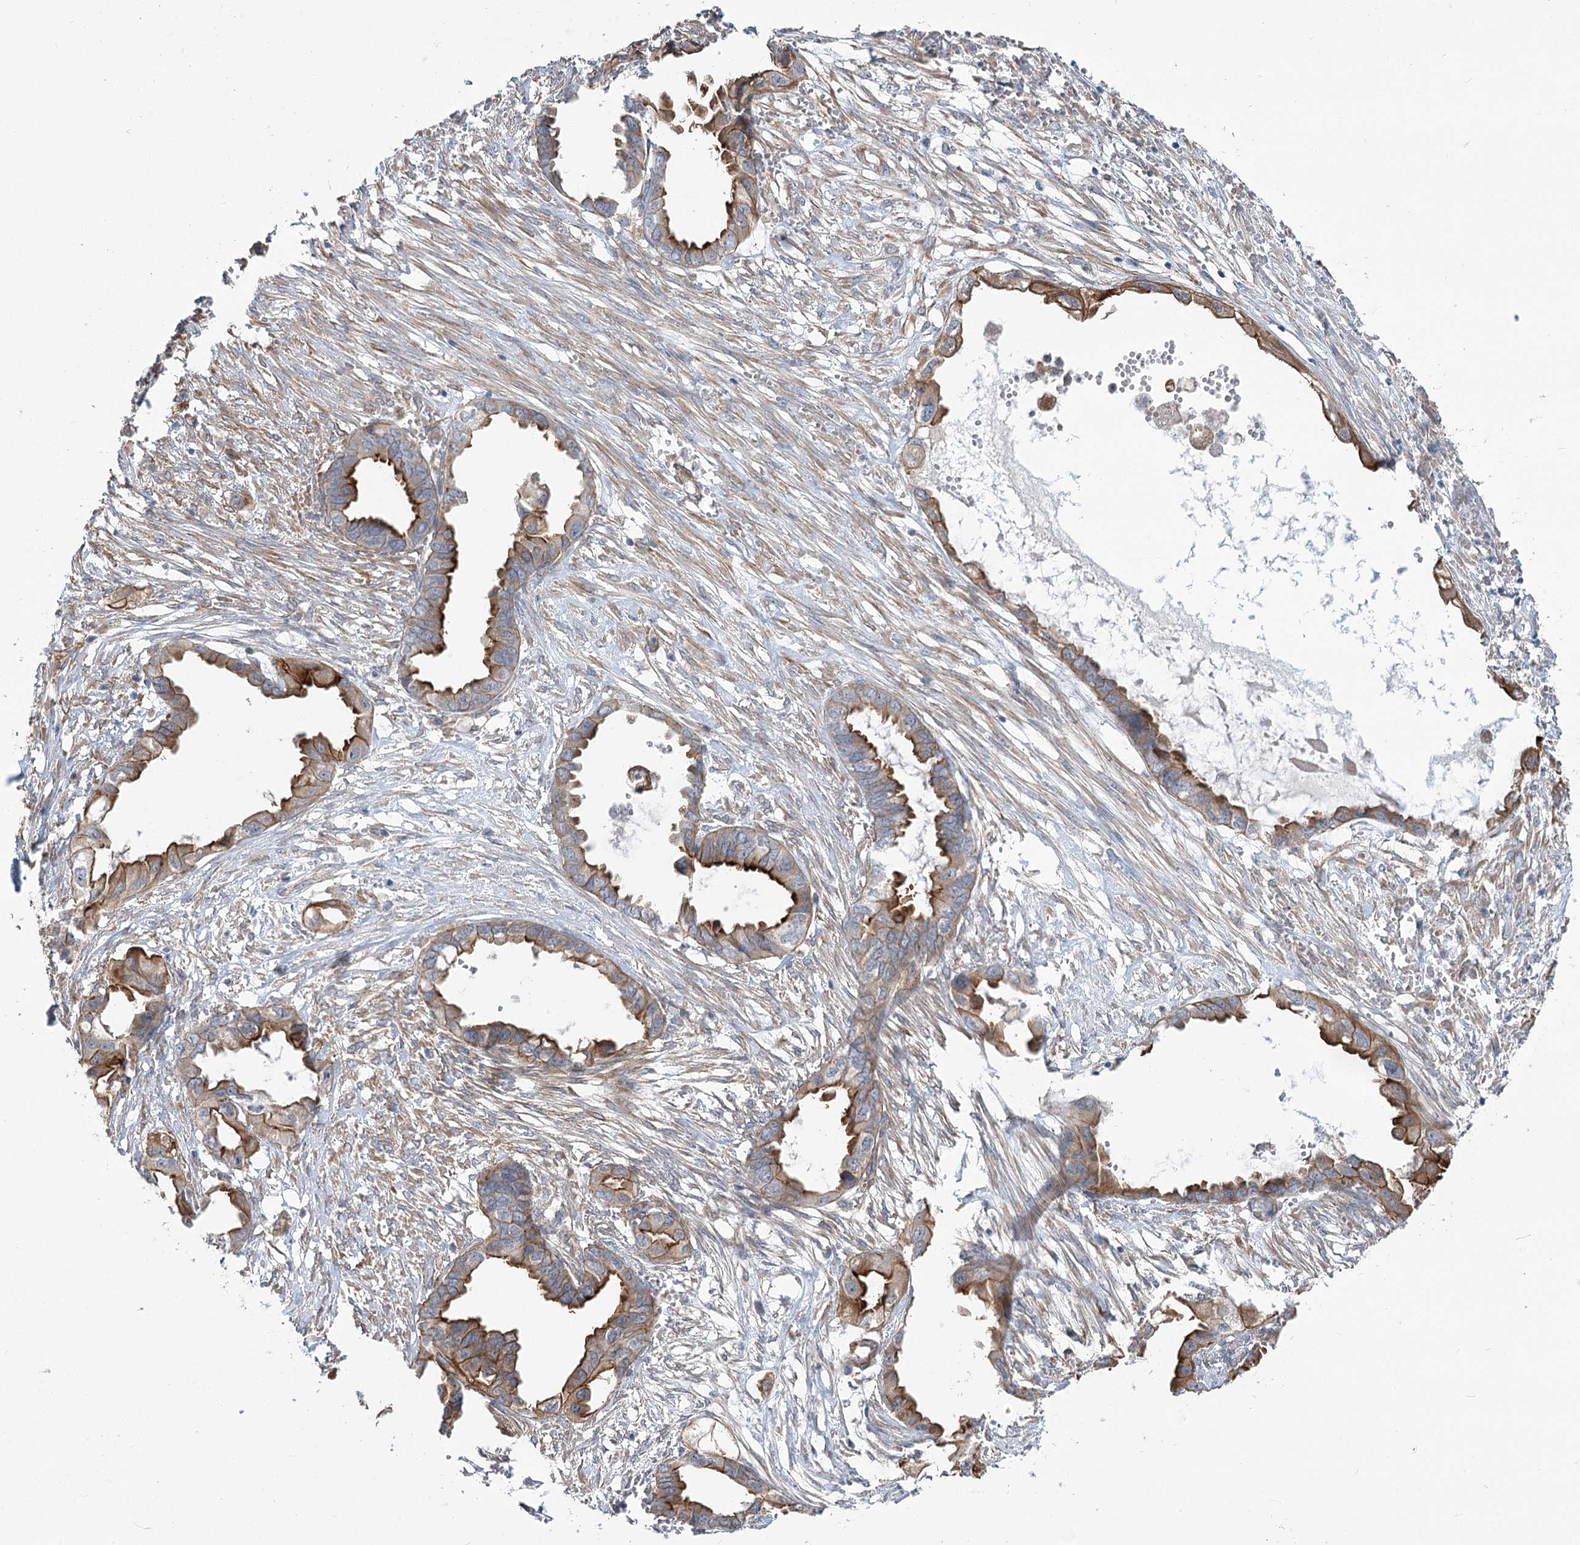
{"staining": {"intensity": "strong", "quantity": ">75%", "location": "cytoplasmic/membranous"}, "tissue": "endometrial cancer", "cell_type": "Tumor cells", "image_type": "cancer", "snomed": [{"axis": "morphology", "description": "Adenocarcinoma, NOS"}, {"axis": "morphology", "description": "Adenocarcinoma, metastatic, NOS"}, {"axis": "topography", "description": "Adipose tissue"}, {"axis": "topography", "description": "Endometrium"}], "caption": "Immunohistochemistry (IHC) histopathology image of human endometrial cancer stained for a protein (brown), which demonstrates high levels of strong cytoplasmic/membranous positivity in about >75% of tumor cells.", "gene": "SH3BP5L", "patient": {"sex": "female", "age": 67}}